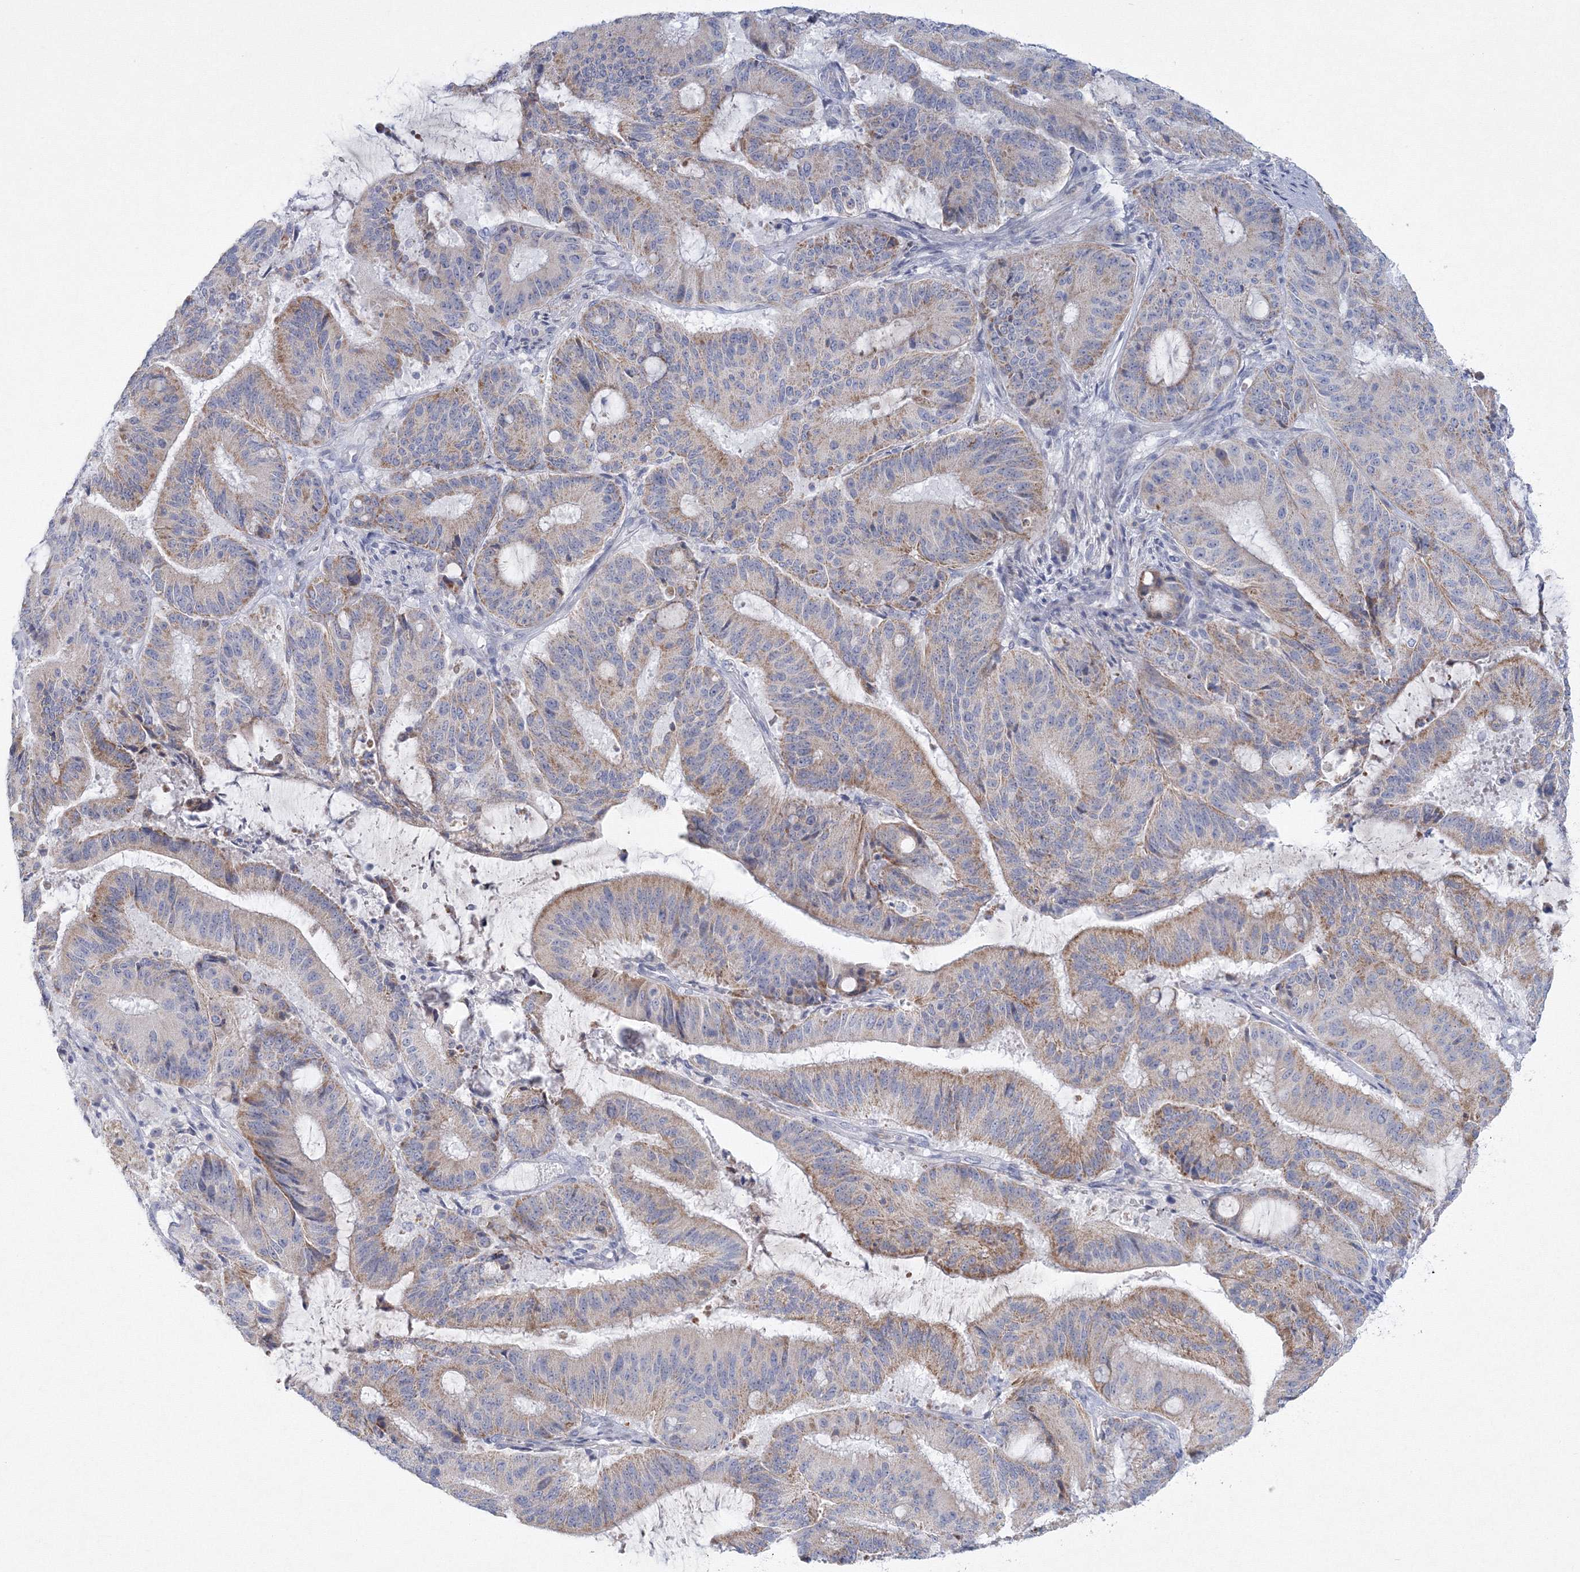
{"staining": {"intensity": "weak", "quantity": "25%-75%", "location": "cytoplasmic/membranous"}, "tissue": "liver cancer", "cell_type": "Tumor cells", "image_type": "cancer", "snomed": [{"axis": "morphology", "description": "Normal tissue, NOS"}, {"axis": "morphology", "description": "Cholangiocarcinoma"}, {"axis": "topography", "description": "Liver"}, {"axis": "topography", "description": "Peripheral nerve tissue"}], "caption": "Immunohistochemical staining of human liver cancer (cholangiocarcinoma) demonstrates weak cytoplasmic/membranous protein expression in approximately 25%-75% of tumor cells.", "gene": "NIPAL1", "patient": {"sex": "female", "age": 73}}